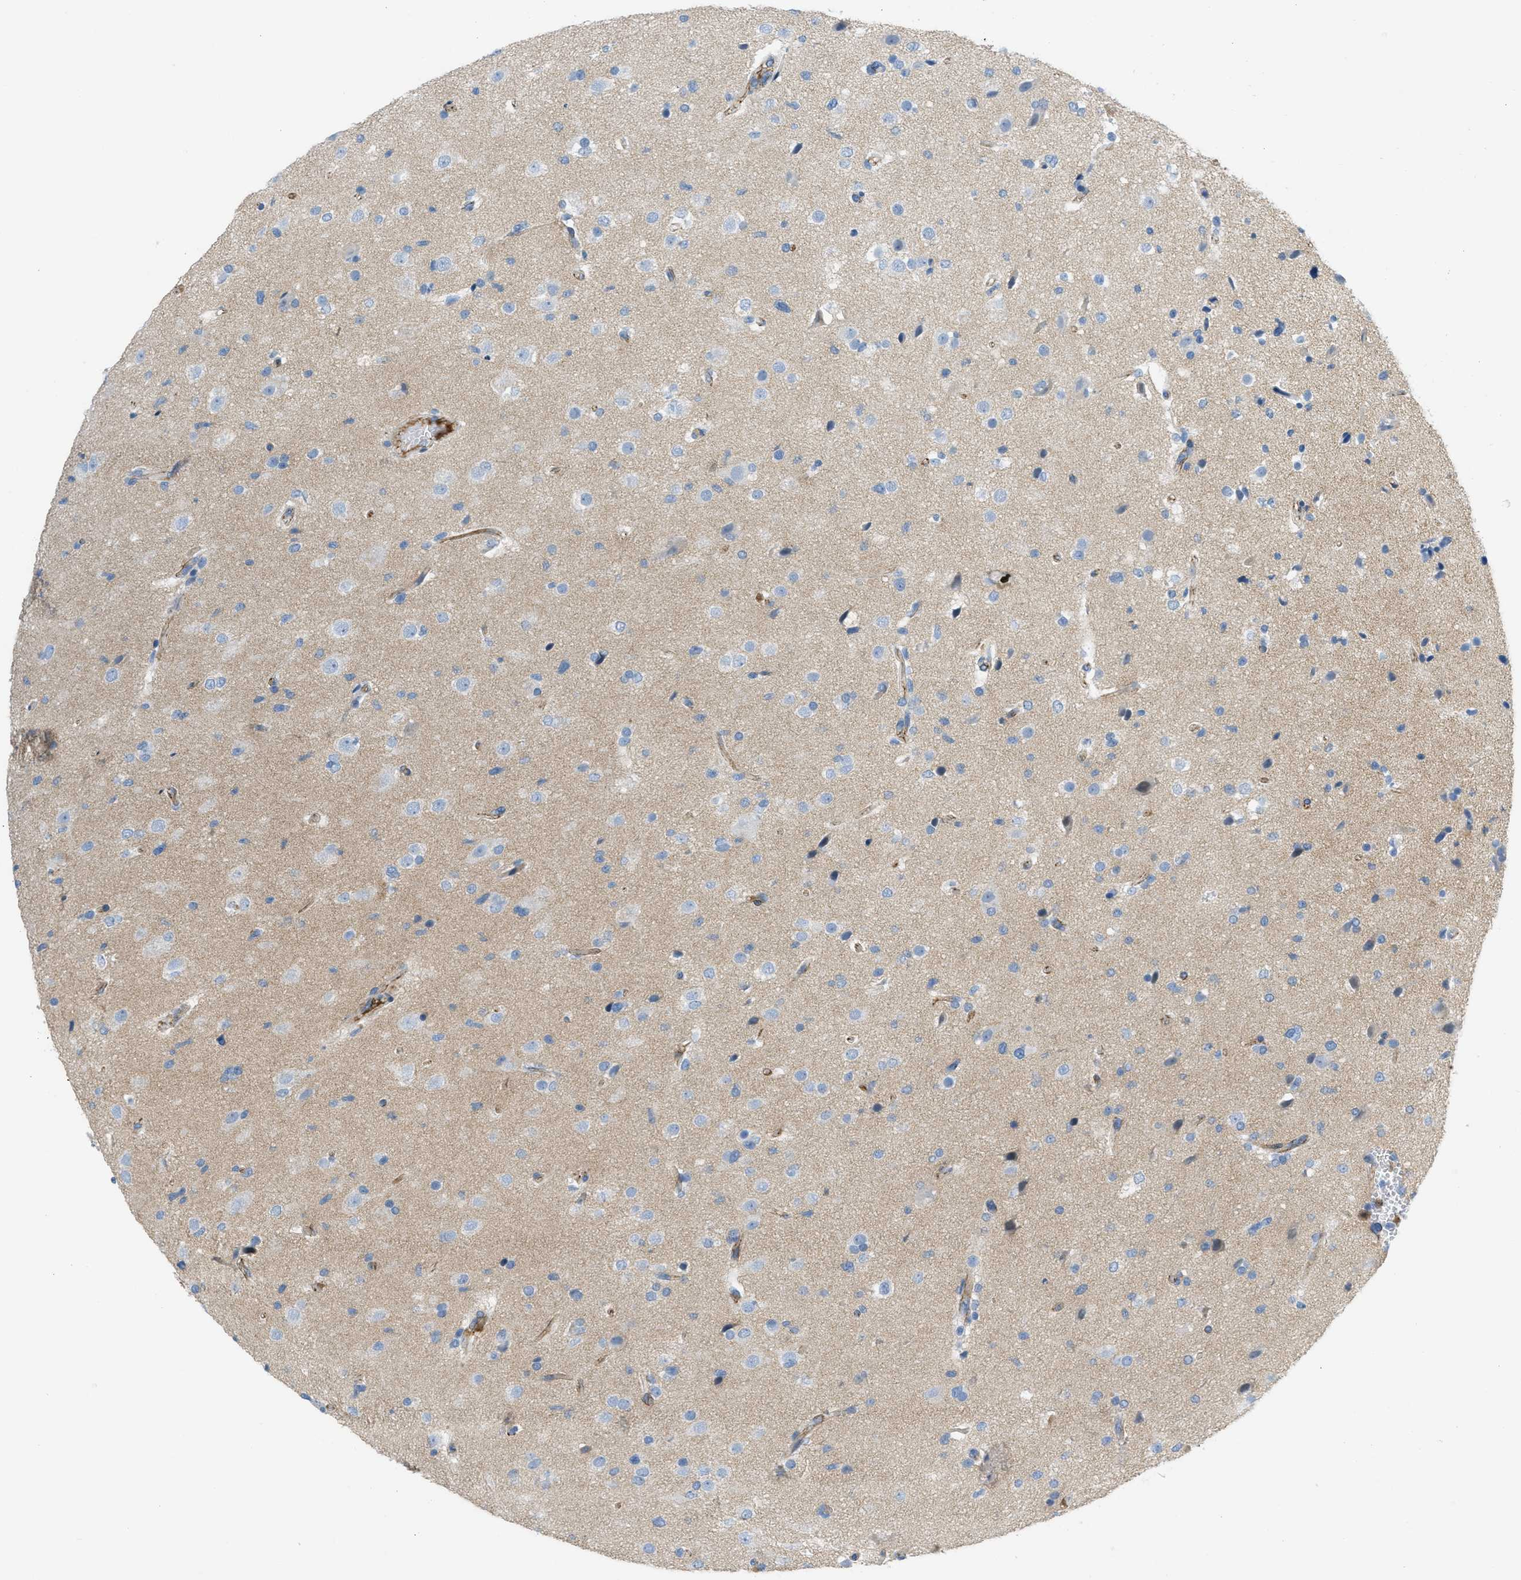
{"staining": {"intensity": "negative", "quantity": "none", "location": "none"}, "tissue": "glioma", "cell_type": "Tumor cells", "image_type": "cancer", "snomed": [{"axis": "morphology", "description": "Glioma, malignant, High grade"}, {"axis": "topography", "description": "Brain"}], "caption": "The immunohistochemistry (IHC) photomicrograph has no significant expression in tumor cells of malignant high-grade glioma tissue.", "gene": "CRB3", "patient": {"sex": "male", "age": 33}}